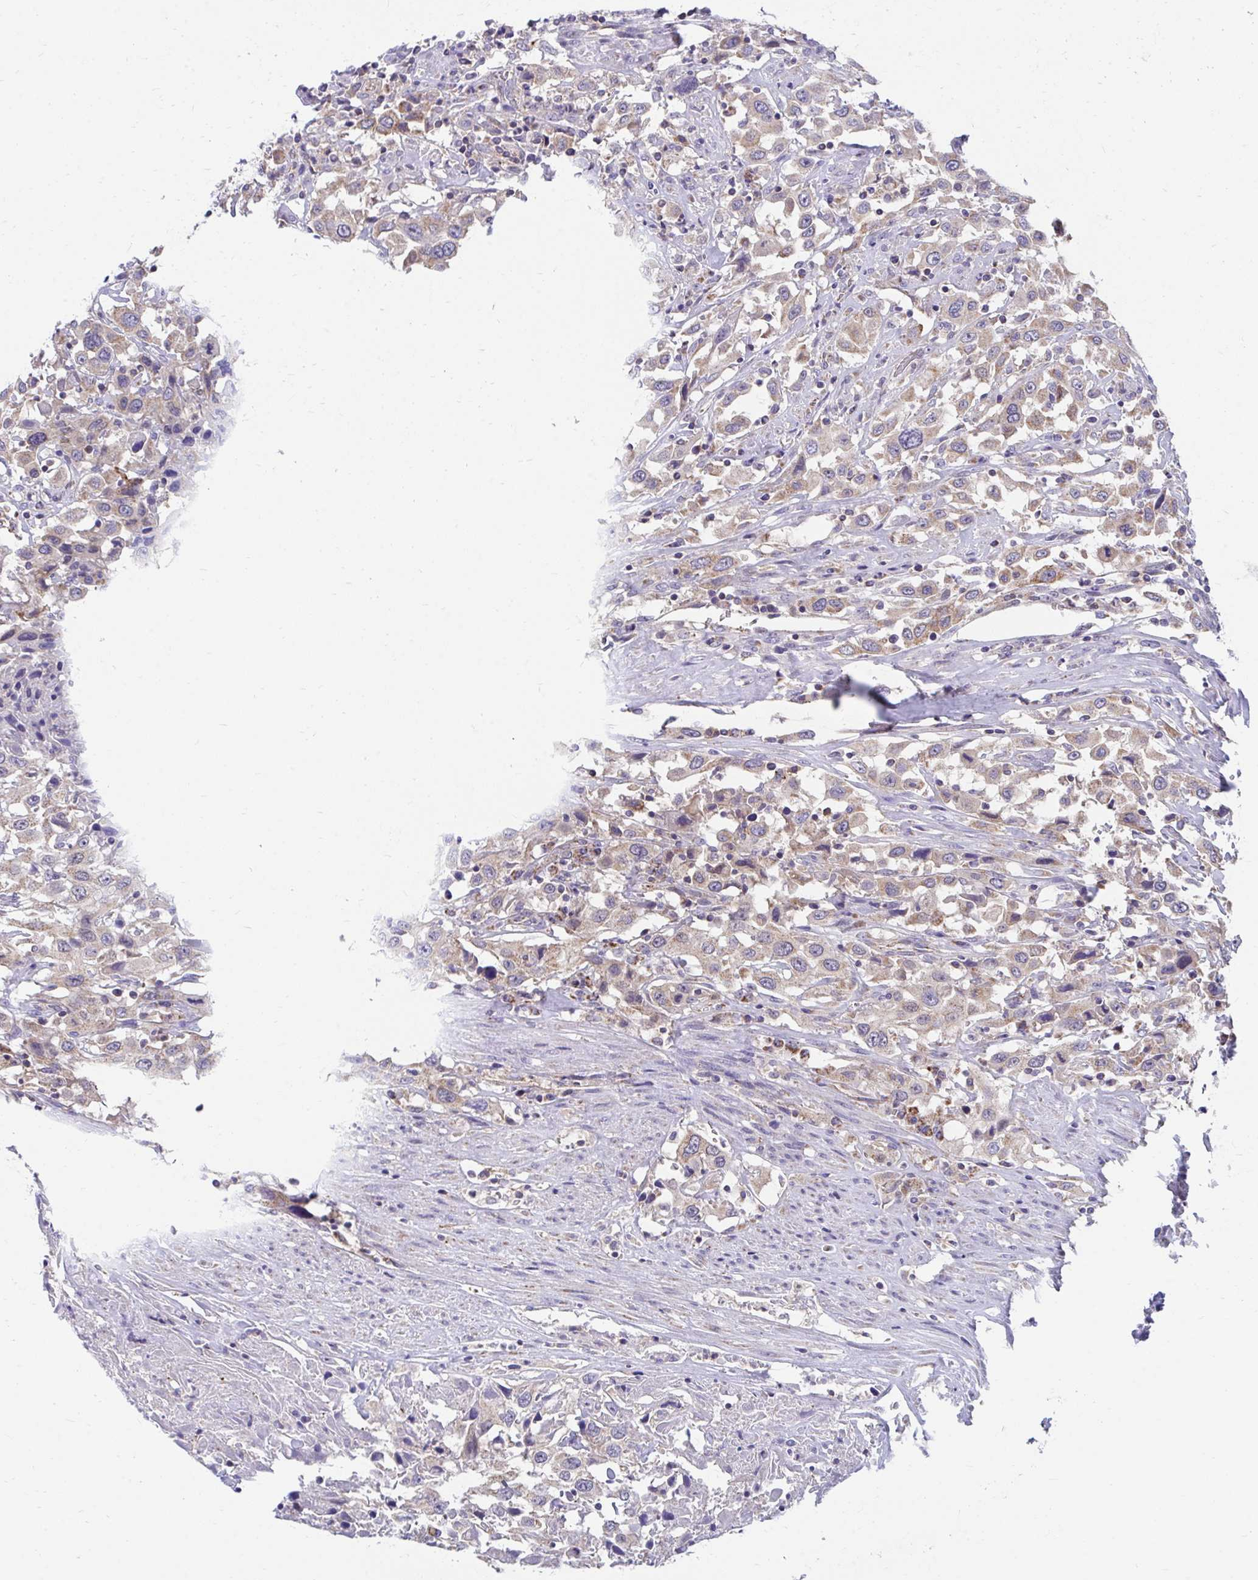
{"staining": {"intensity": "weak", "quantity": ">75%", "location": "cytoplasmic/membranous"}, "tissue": "urothelial cancer", "cell_type": "Tumor cells", "image_type": "cancer", "snomed": [{"axis": "morphology", "description": "Urothelial carcinoma, High grade"}, {"axis": "topography", "description": "Urinary bladder"}], "caption": "Urothelial cancer was stained to show a protein in brown. There is low levels of weak cytoplasmic/membranous staining in approximately >75% of tumor cells. (Stains: DAB (3,3'-diaminobenzidine) in brown, nuclei in blue, Microscopy: brightfield microscopy at high magnification).", "gene": "FHIP1B", "patient": {"sex": "male", "age": 61}}